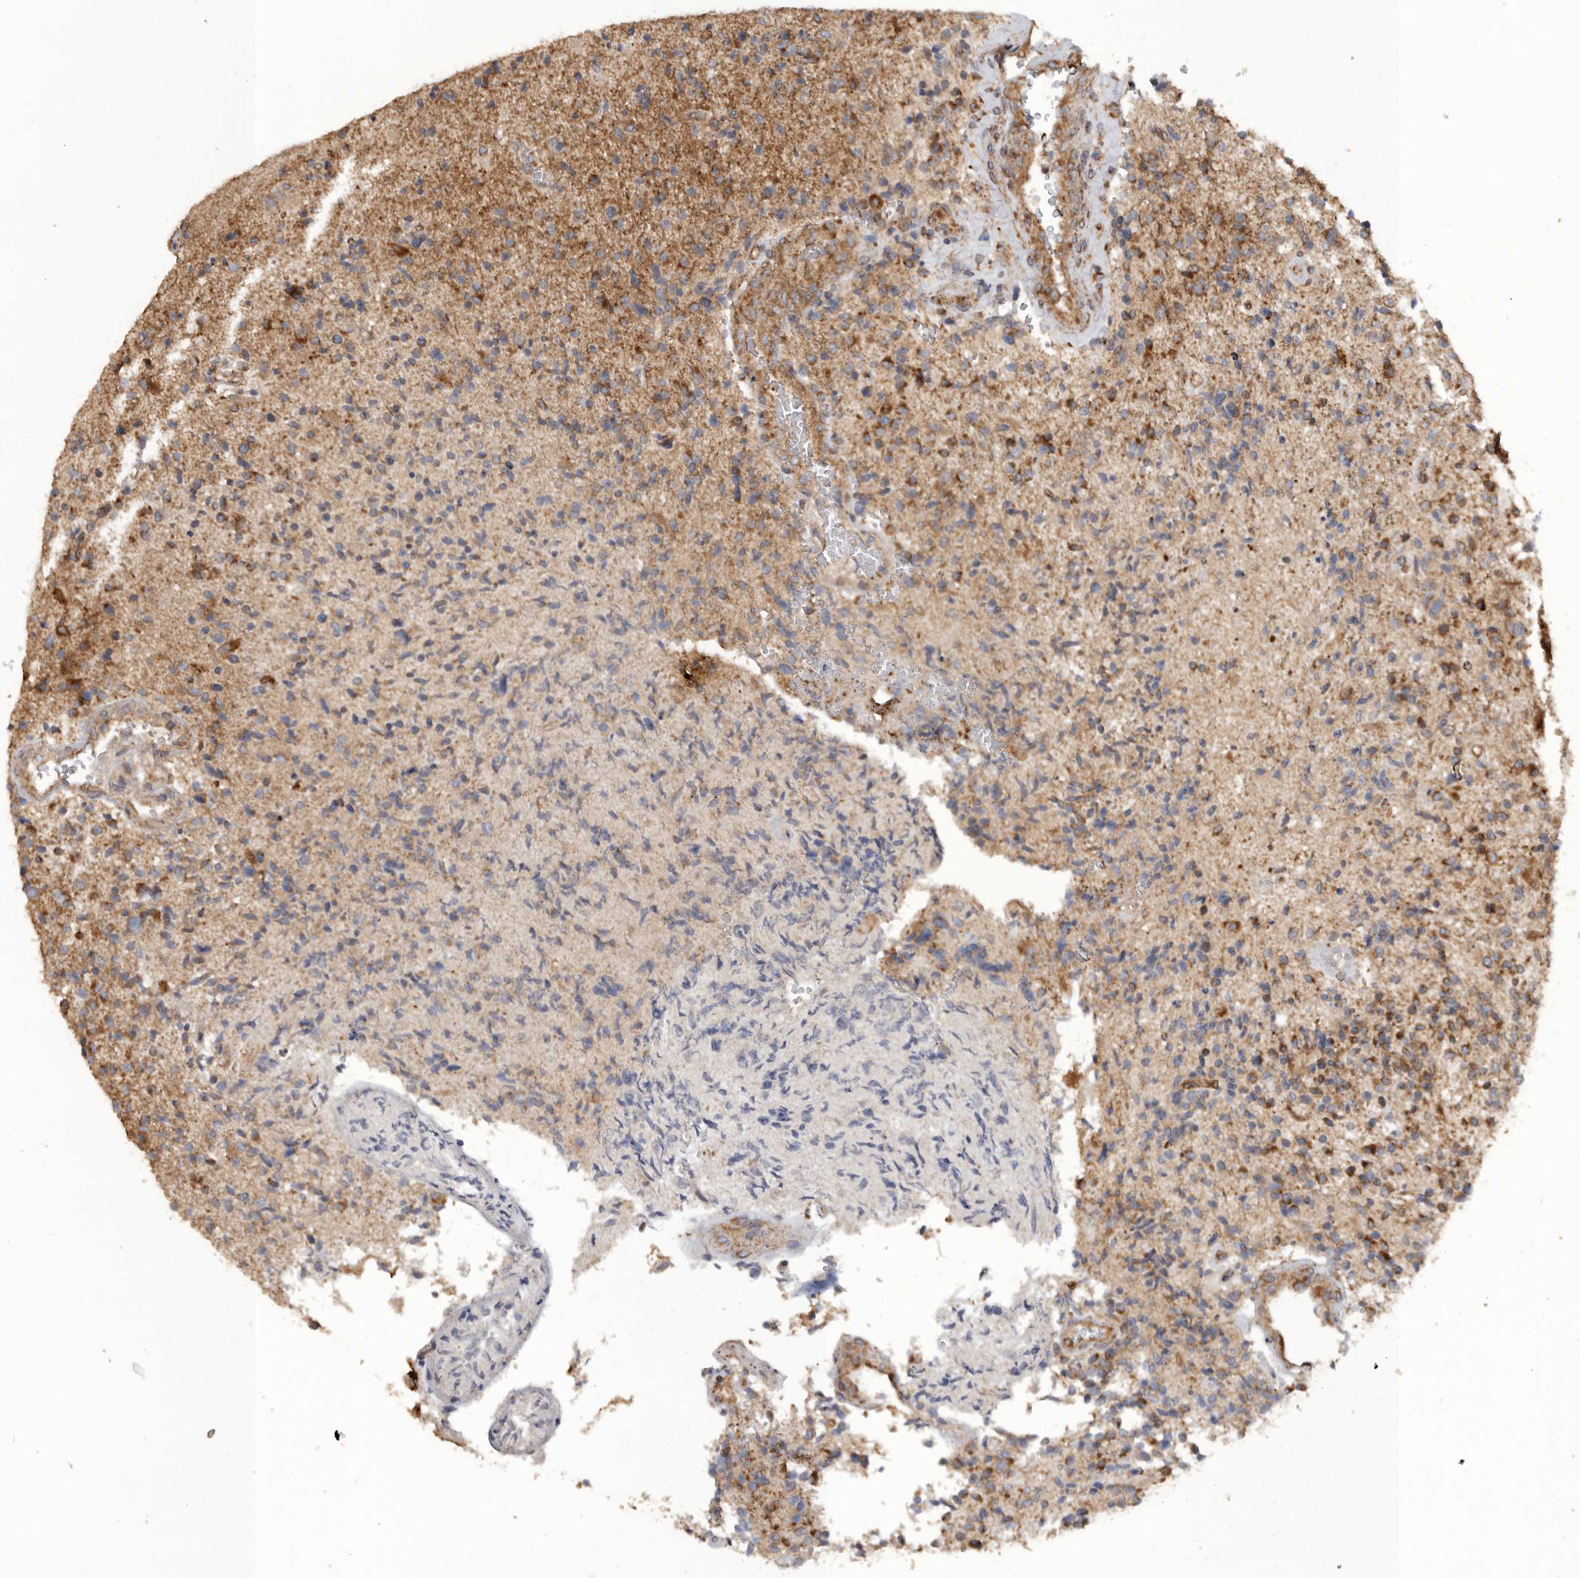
{"staining": {"intensity": "moderate", "quantity": ">75%", "location": "cytoplasmic/membranous"}, "tissue": "glioma", "cell_type": "Tumor cells", "image_type": "cancer", "snomed": [{"axis": "morphology", "description": "Glioma, malignant, High grade"}, {"axis": "topography", "description": "Brain"}], "caption": "Protein staining of glioma tissue shows moderate cytoplasmic/membranous staining in about >75% of tumor cells.", "gene": "PODXL2", "patient": {"sex": "male", "age": 72}}